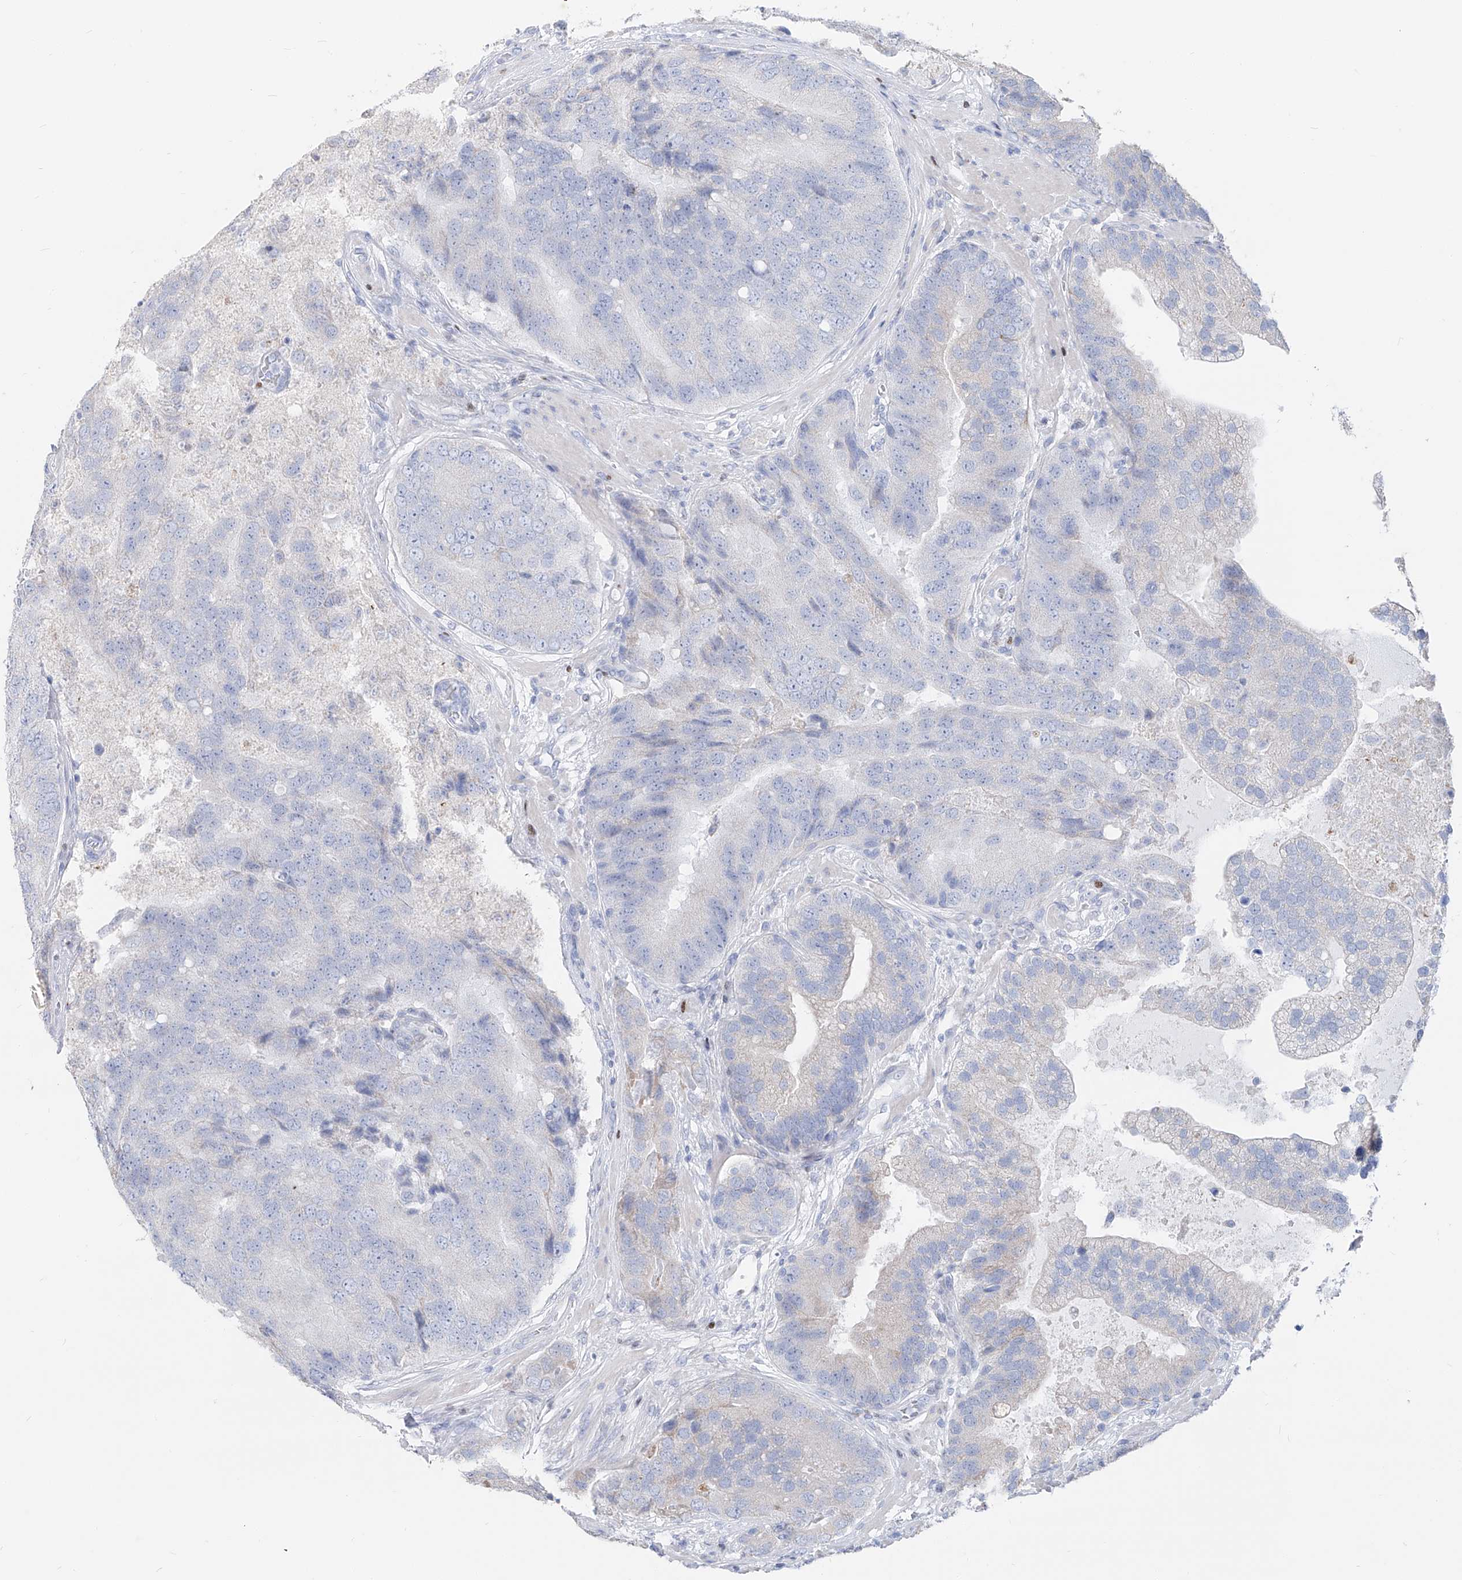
{"staining": {"intensity": "negative", "quantity": "none", "location": "none"}, "tissue": "prostate cancer", "cell_type": "Tumor cells", "image_type": "cancer", "snomed": [{"axis": "morphology", "description": "Adenocarcinoma, High grade"}, {"axis": "topography", "description": "Prostate"}], "caption": "Immunohistochemistry (IHC) histopathology image of neoplastic tissue: prostate adenocarcinoma (high-grade) stained with DAB reveals no significant protein positivity in tumor cells.", "gene": "FRS3", "patient": {"sex": "male", "age": 70}}